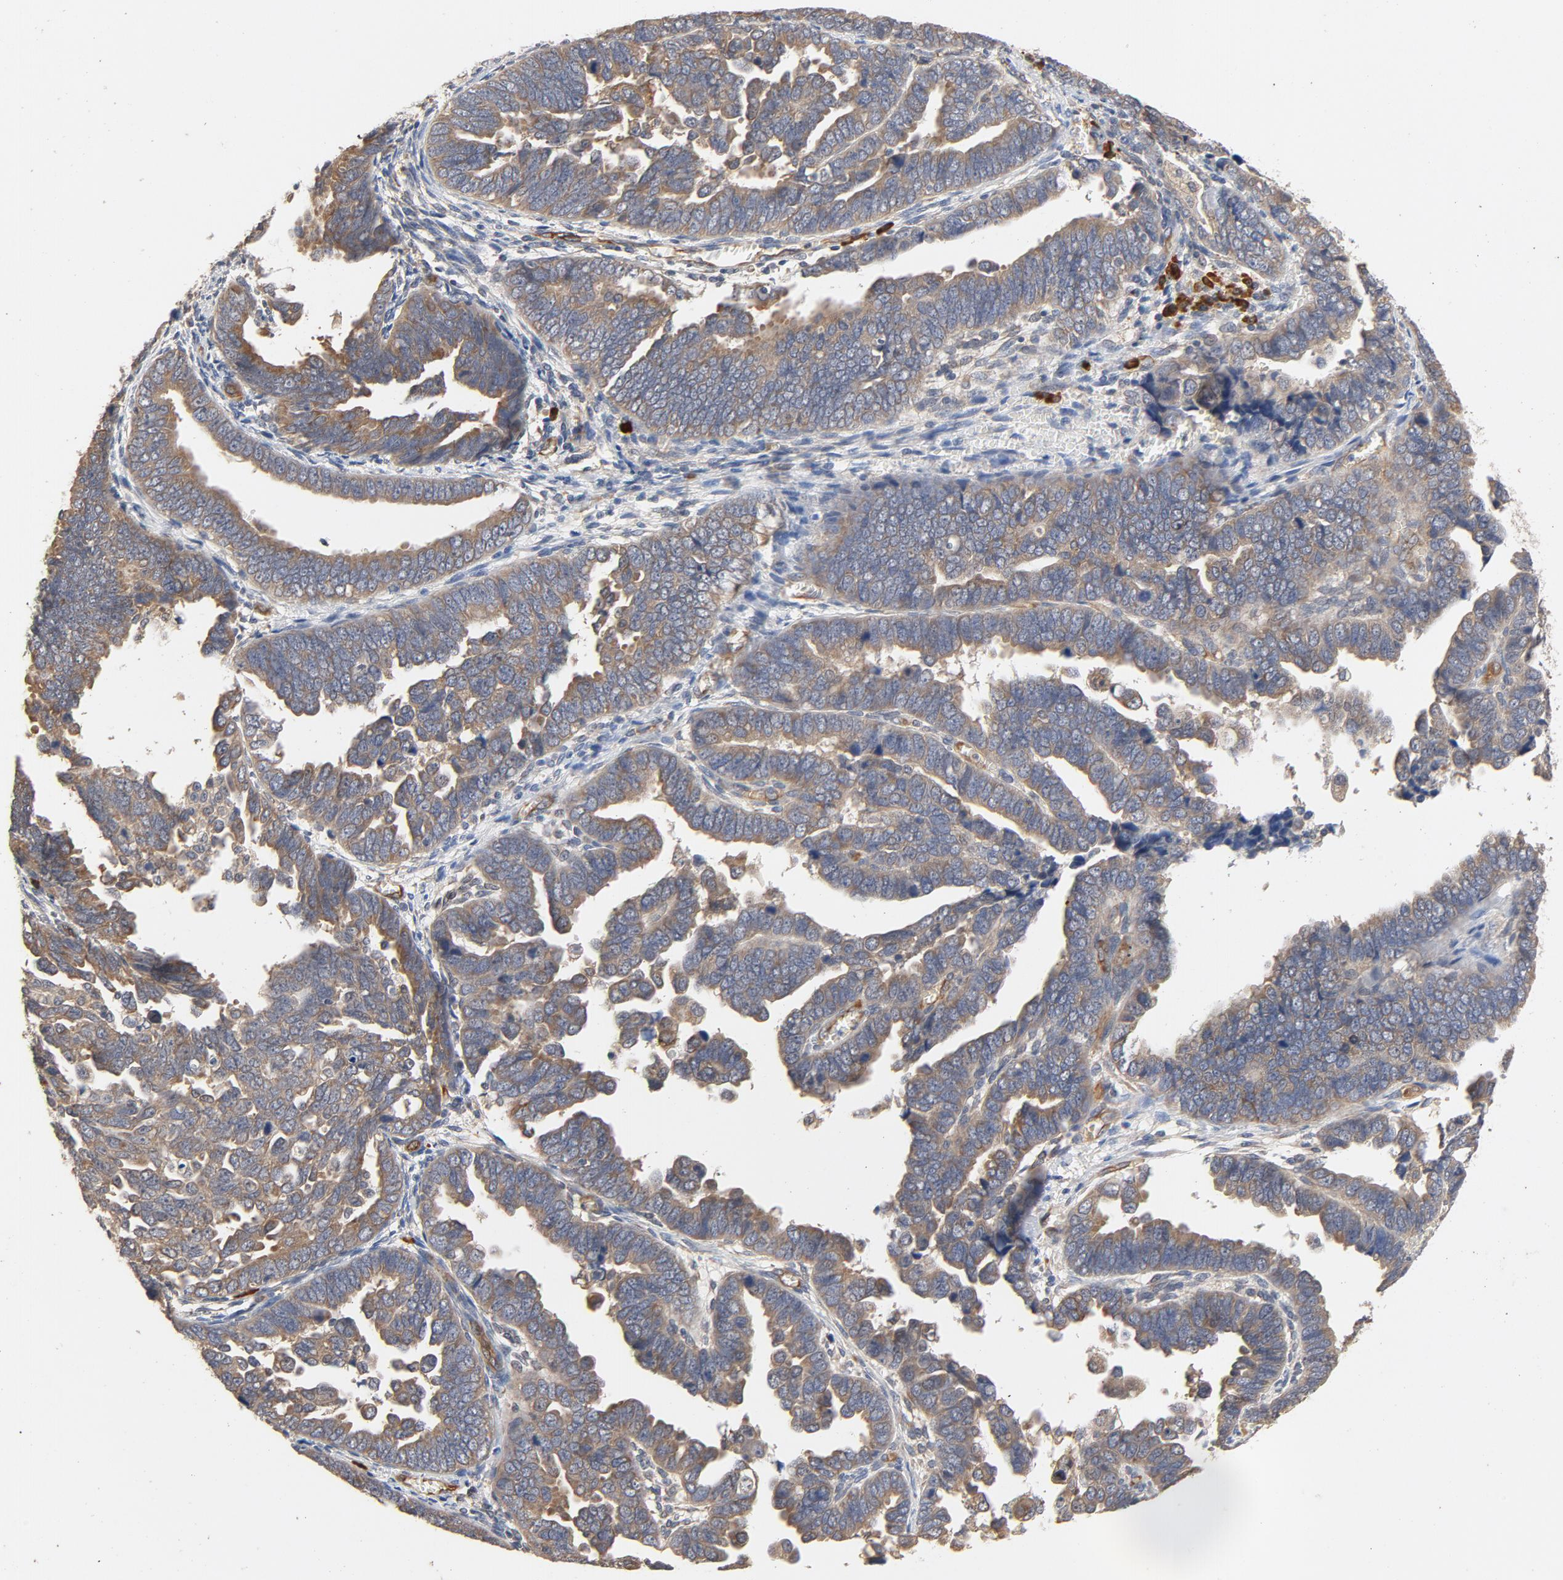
{"staining": {"intensity": "weak", "quantity": ">75%", "location": "cytoplasmic/membranous"}, "tissue": "endometrial cancer", "cell_type": "Tumor cells", "image_type": "cancer", "snomed": [{"axis": "morphology", "description": "Adenocarcinoma, NOS"}, {"axis": "topography", "description": "Endometrium"}], "caption": "Protein expression analysis of human endometrial cancer (adenocarcinoma) reveals weak cytoplasmic/membranous staining in approximately >75% of tumor cells.", "gene": "UBE2J1", "patient": {"sex": "female", "age": 75}}